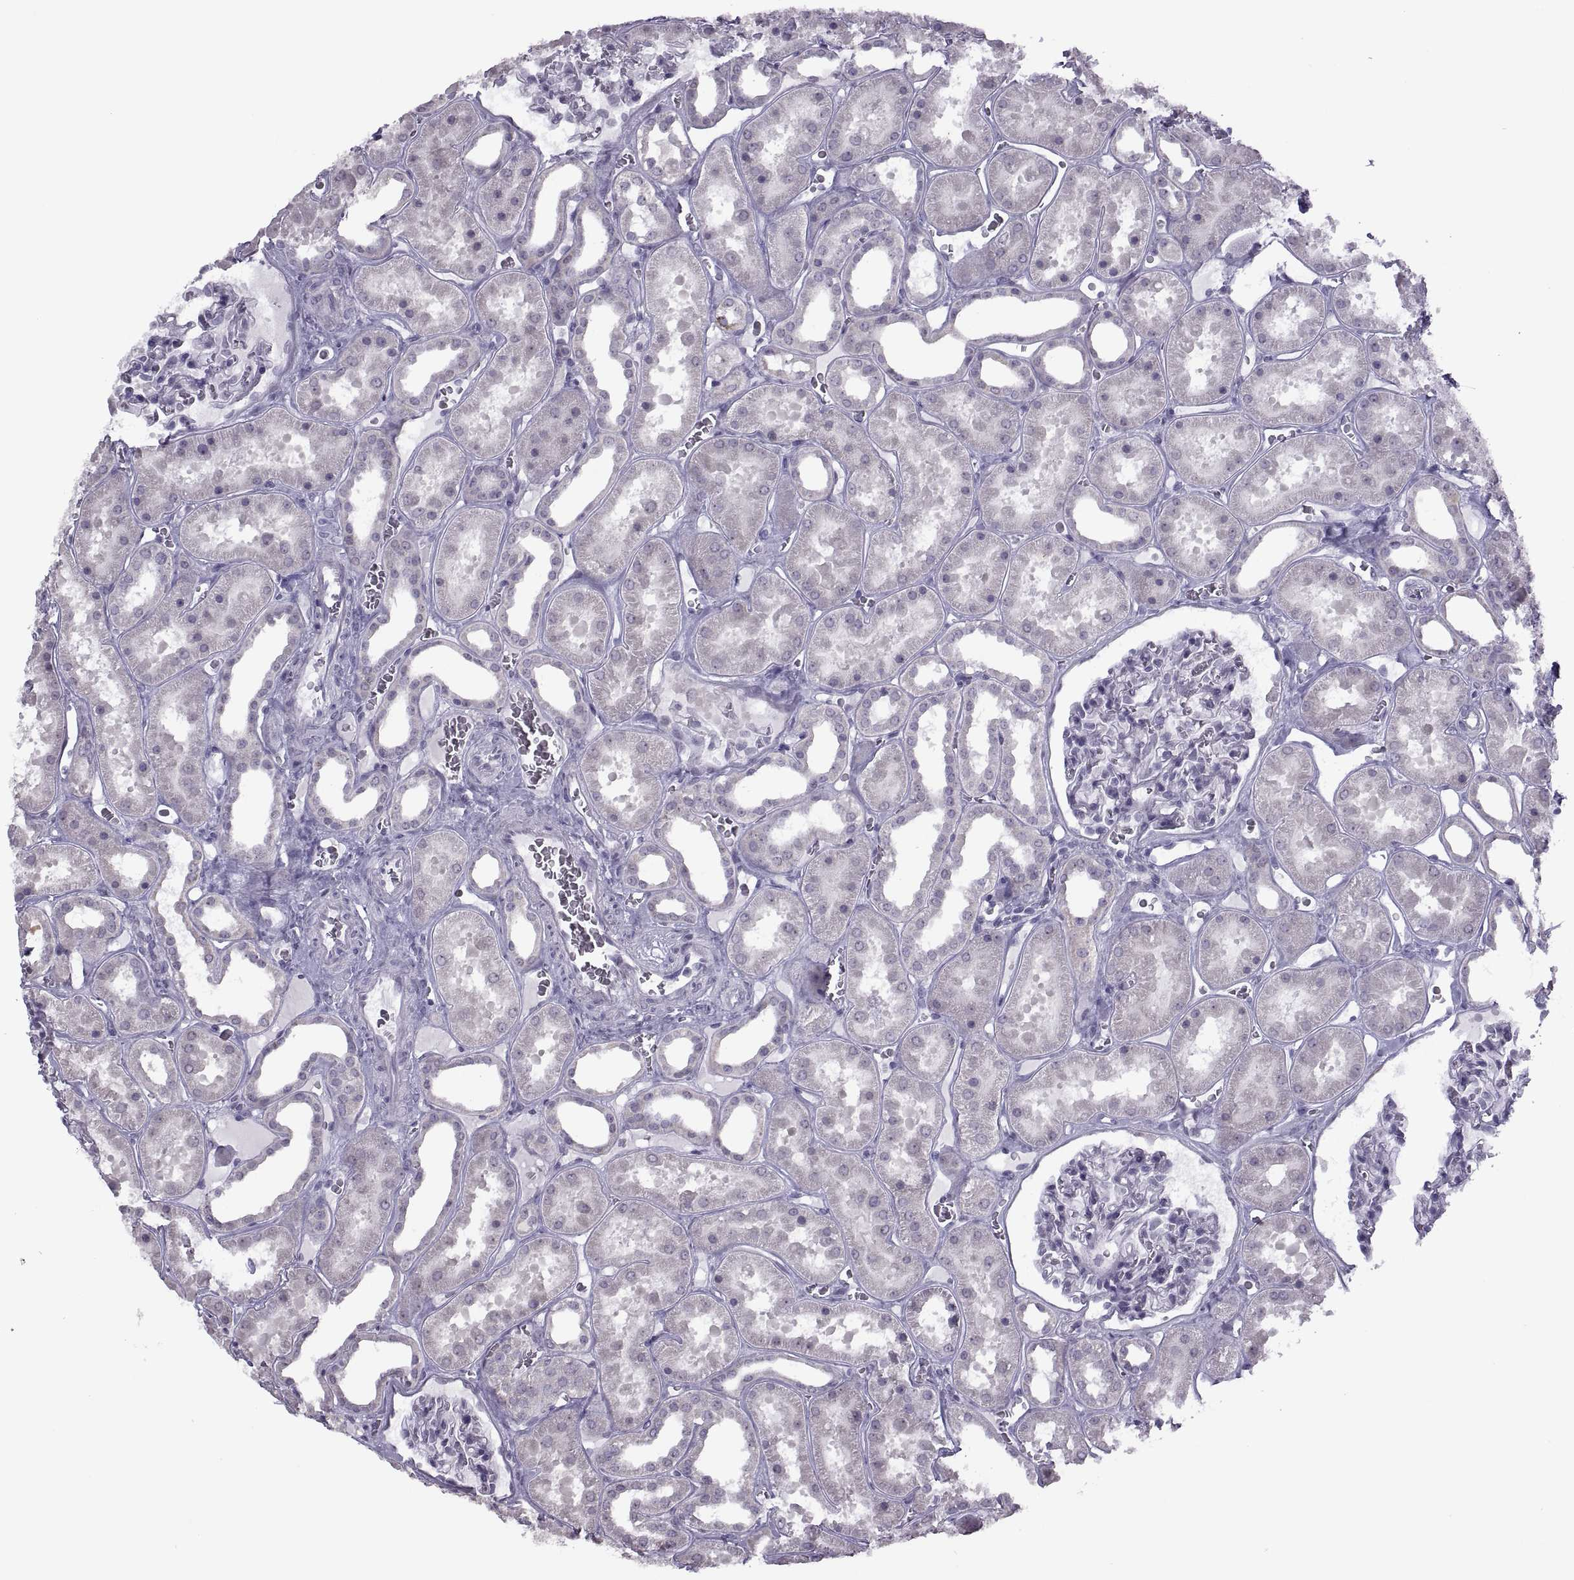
{"staining": {"intensity": "negative", "quantity": "none", "location": "none"}, "tissue": "kidney", "cell_type": "Cells in glomeruli", "image_type": "normal", "snomed": [{"axis": "morphology", "description": "Normal tissue, NOS"}, {"axis": "topography", "description": "Kidney"}], "caption": "A photomicrograph of kidney stained for a protein reveals no brown staining in cells in glomeruli. (DAB immunohistochemistry (IHC) with hematoxylin counter stain).", "gene": "ASIC2", "patient": {"sex": "female", "age": 41}}